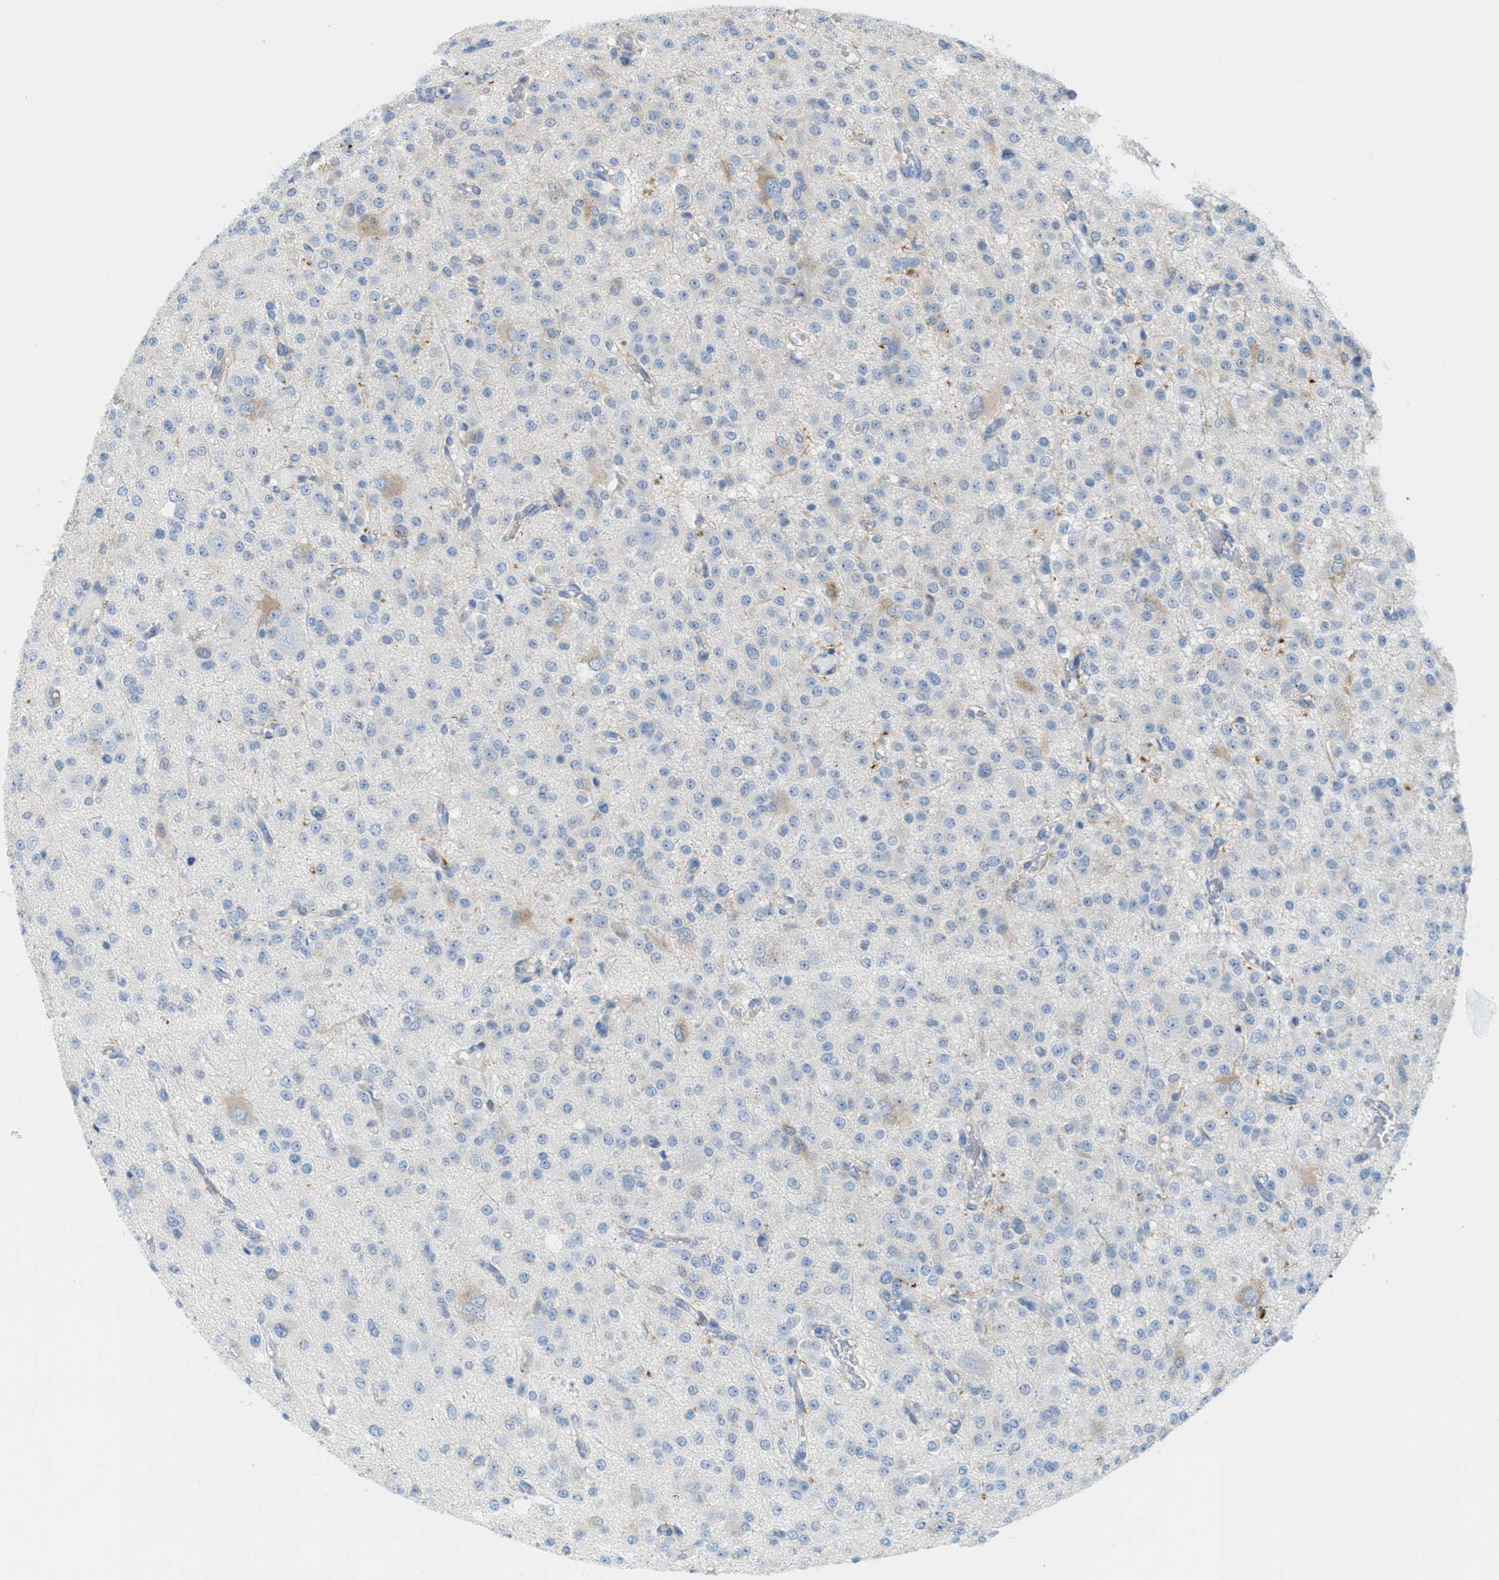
{"staining": {"intensity": "negative", "quantity": "none", "location": "none"}, "tissue": "glioma", "cell_type": "Tumor cells", "image_type": "cancer", "snomed": [{"axis": "morphology", "description": "Glioma, malignant, Low grade"}, {"axis": "topography", "description": "Brain"}], "caption": "Immunohistochemical staining of malignant low-grade glioma demonstrates no significant expression in tumor cells.", "gene": "TEX264", "patient": {"sex": "male", "age": 38}}